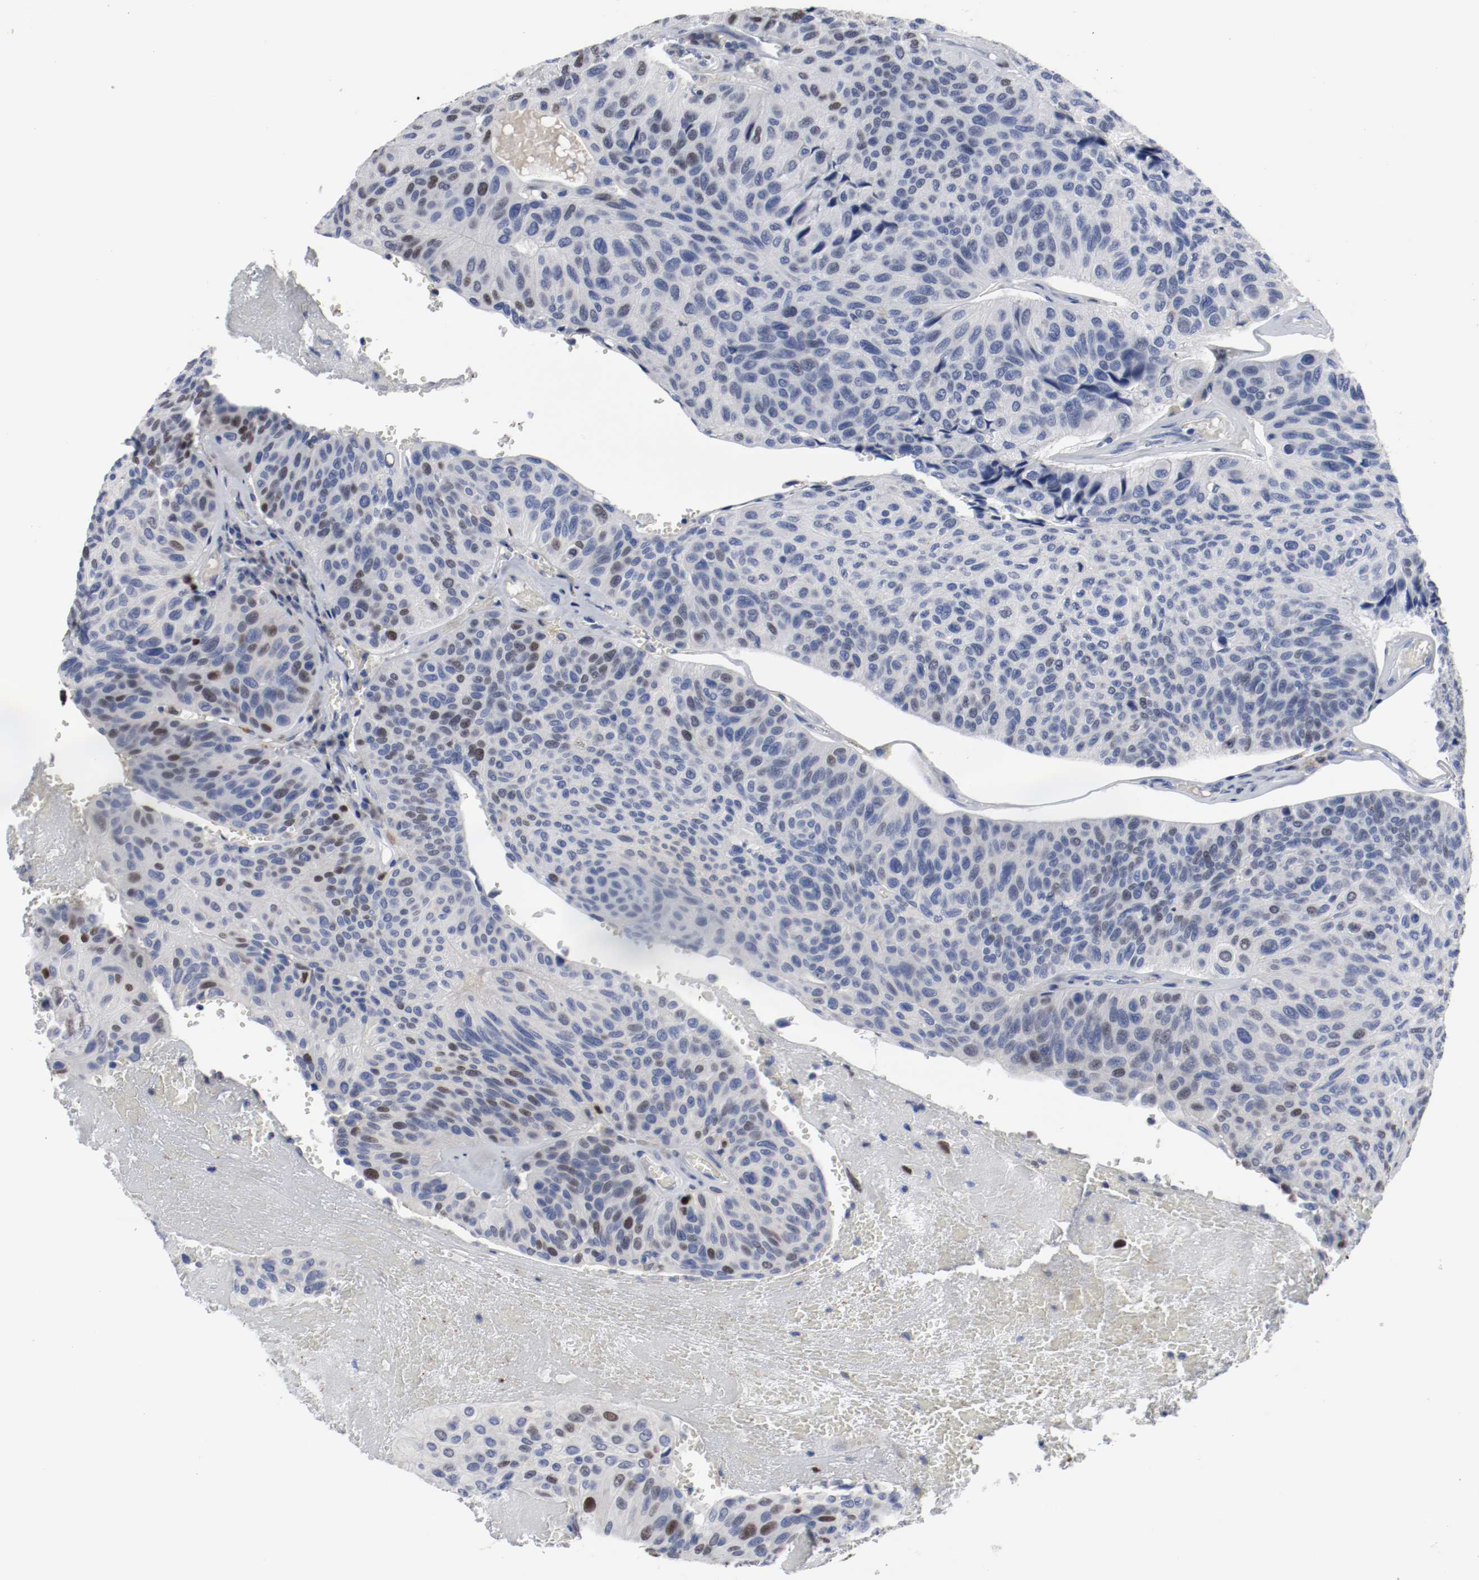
{"staining": {"intensity": "moderate", "quantity": "25%-75%", "location": "nuclear"}, "tissue": "urothelial cancer", "cell_type": "Tumor cells", "image_type": "cancer", "snomed": [{"axis": "morphology", "description": "Urothelial carcinoma, High grade"}, {"axis": "topography", "description": "Urinary bladder"}], "caption": "Tumor cells display moderate nuclear staining in approximately 25%-75% of cells in urothelial cancer.", "gene": "MCM6", "patient": {"sex": "male", "age": 66}}